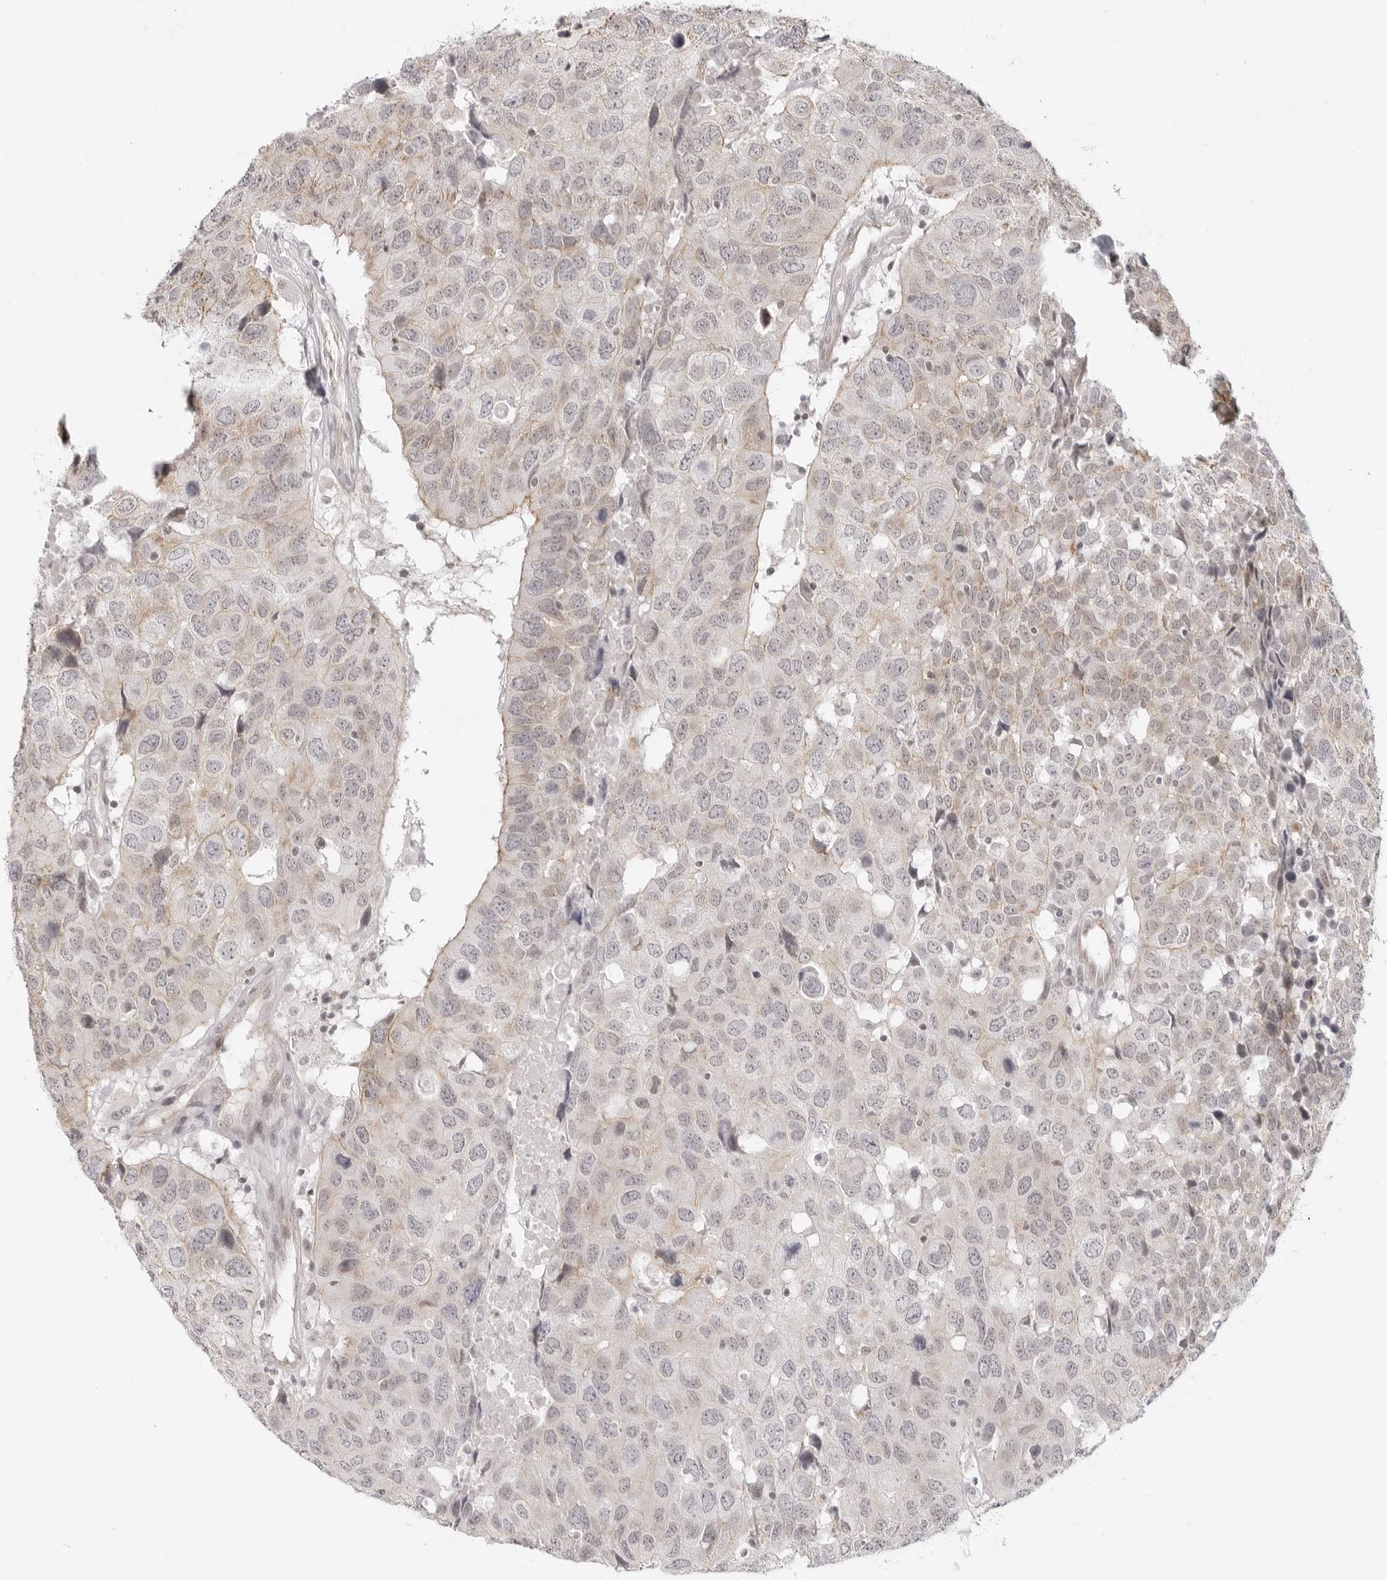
{"staining": {"intensity": "weak", "quantity": "25%-75%", "location": "cytoplasmic/membranous"}, "tissue": "head and neck cancer", "cell_type": "Tumor cells", "image_type": "cancer", "snomed": [{"axis": "morphology", "description": "Squamous cell carcinoma, NOS"}, {"axis": "topography", "description": "Head-Neck"}], "caption": "Immunohistochemical staining of human head and neck squamous cell carcinoma demonstrates low levels of weak cytoplasmic/membranous positivity in approximately 25%-75% of tumor cells. (DAB IHC with brightfield microscopy, high magnification).", "gene": "TRAPPC3", "patient": {"sex": "male", "age": 66}}